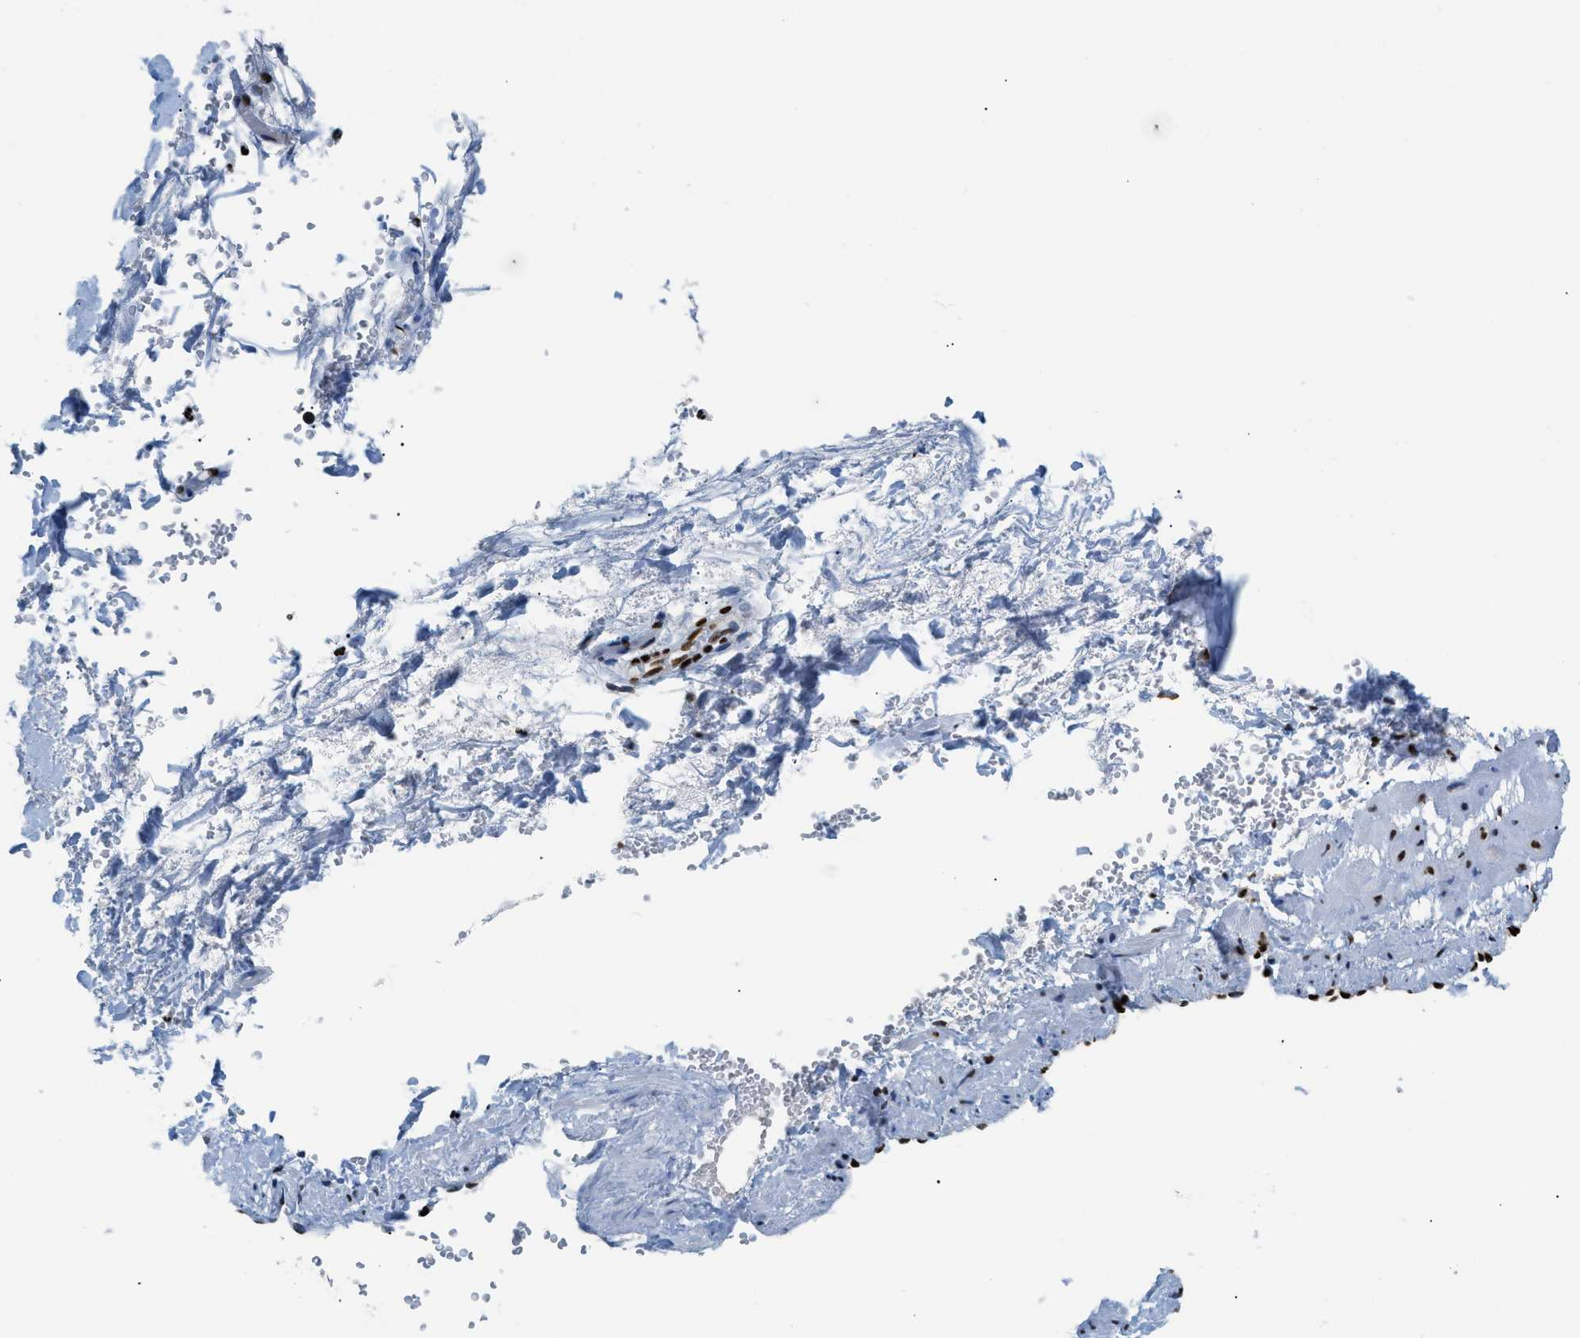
{"staining": {"intensity": "strong", "quantity": "25%-75%", "location": "nuclear"}, "tissue": "adipose tissue", "cell_type": "Adipocytes", "image_type": "normal", "snomed": [{"axis": "morphology", "description": "Normal tissue, NOS"}, {"axis": "topography", "description": "Soft tissue"}, {"axis": "topography", "description": "Vascular tissue"}], "caption": "Immunohistochemistry of normal adipose tissue demonstrates high levels of strong nuclear expression in about 25%-75% of adipocytes. (brown staining indicates protein expression, while blue staining denotes nuclei).", "gene": "HNRNPM", "patient": {"sex": "female", "age": 35}}